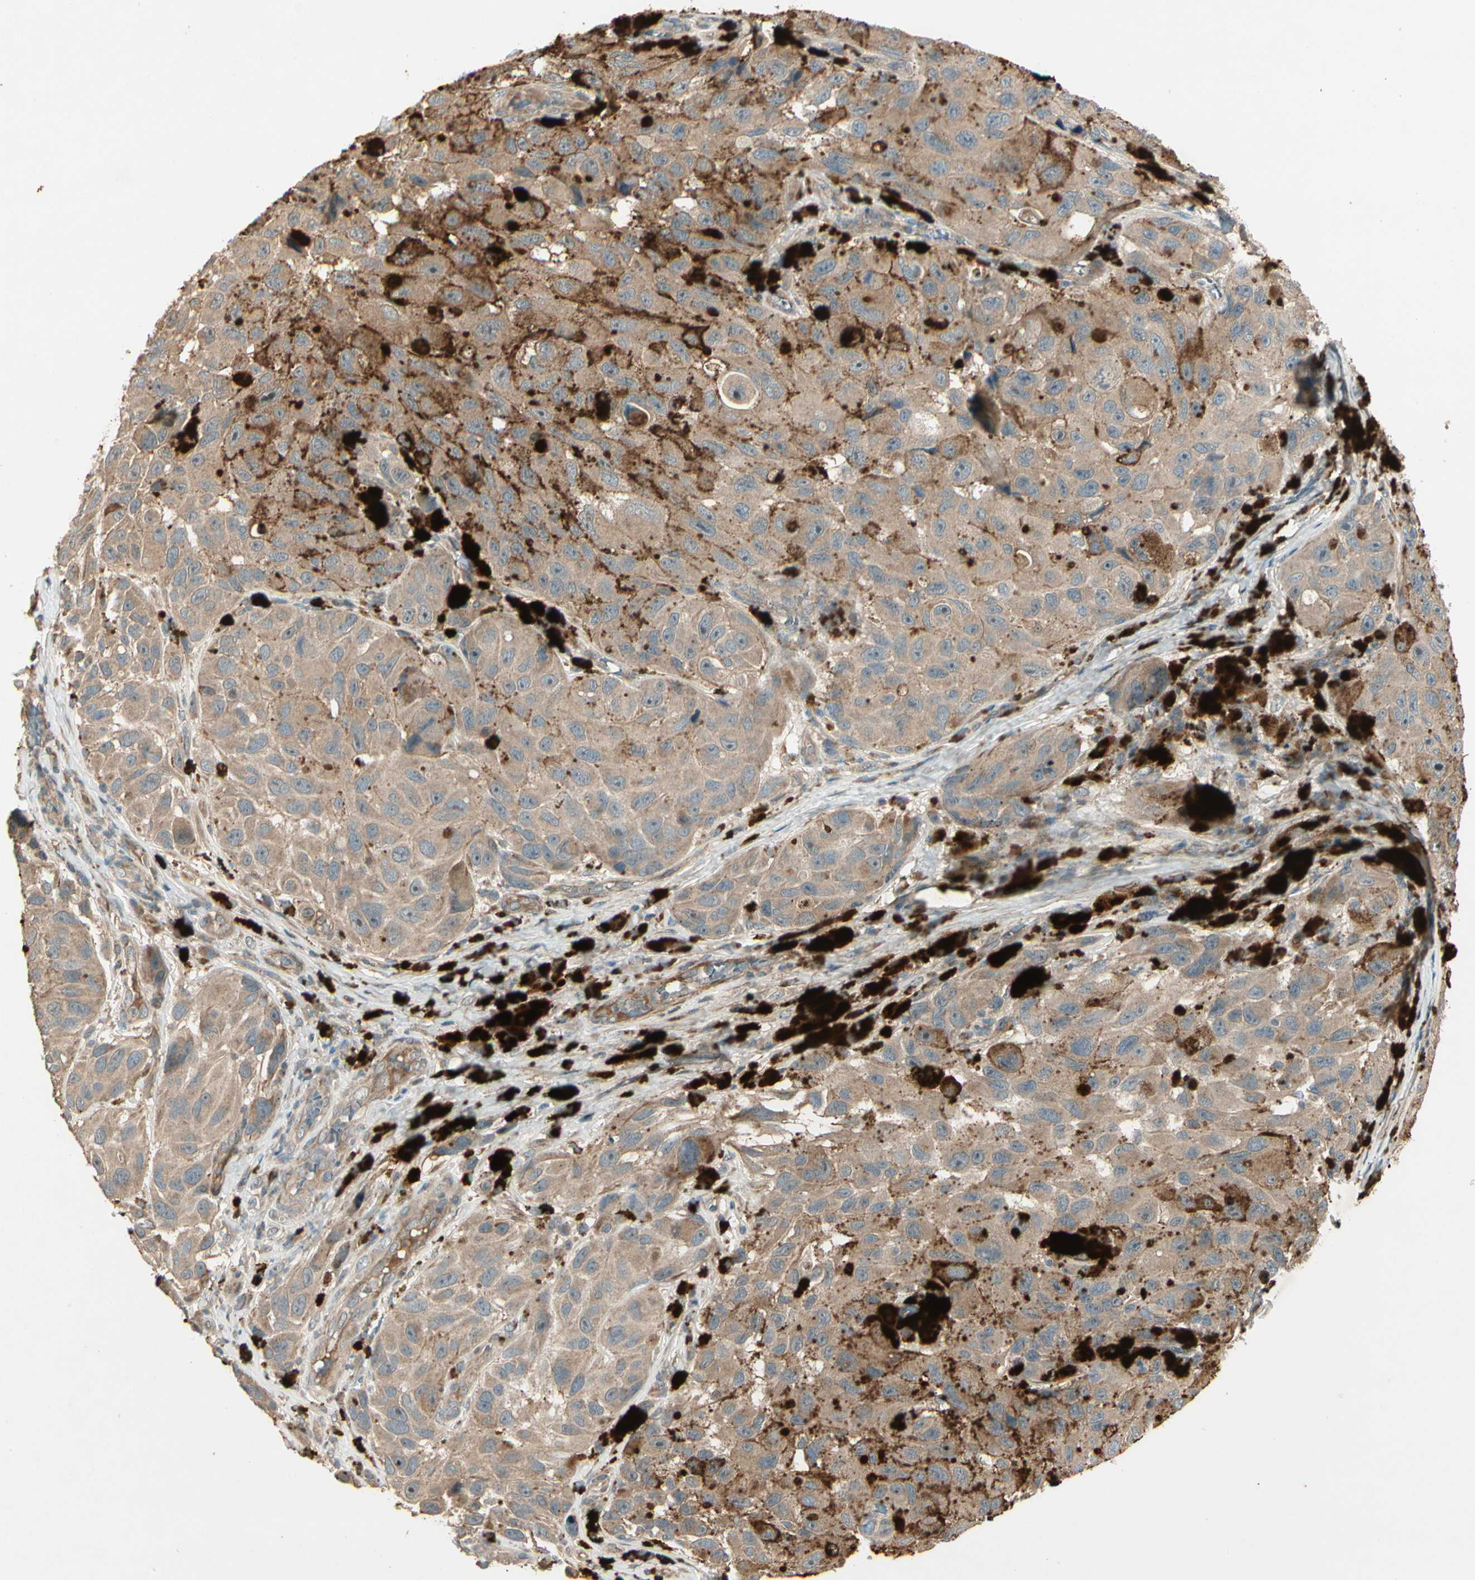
{"staining": {"intensity": "moderate", "quantity": ">75%", "location": "cytoplasmic/membranous"}, "tissue": "melanoma", "cell_type": "Tumor cells", "image_type": "cancer", "snomed": [{"axis": "morphology", "description": "Malignant melanoma, NOS"}, {"axis": "topography", "description": "Skin"}], "caption": "Moderate cytoplasmic/membranous staining is seen in approximately >75% of tumor cells in malignant melanoma.", "gene": "ACVR1", "patient": {"sex": "female", "age": 73}}